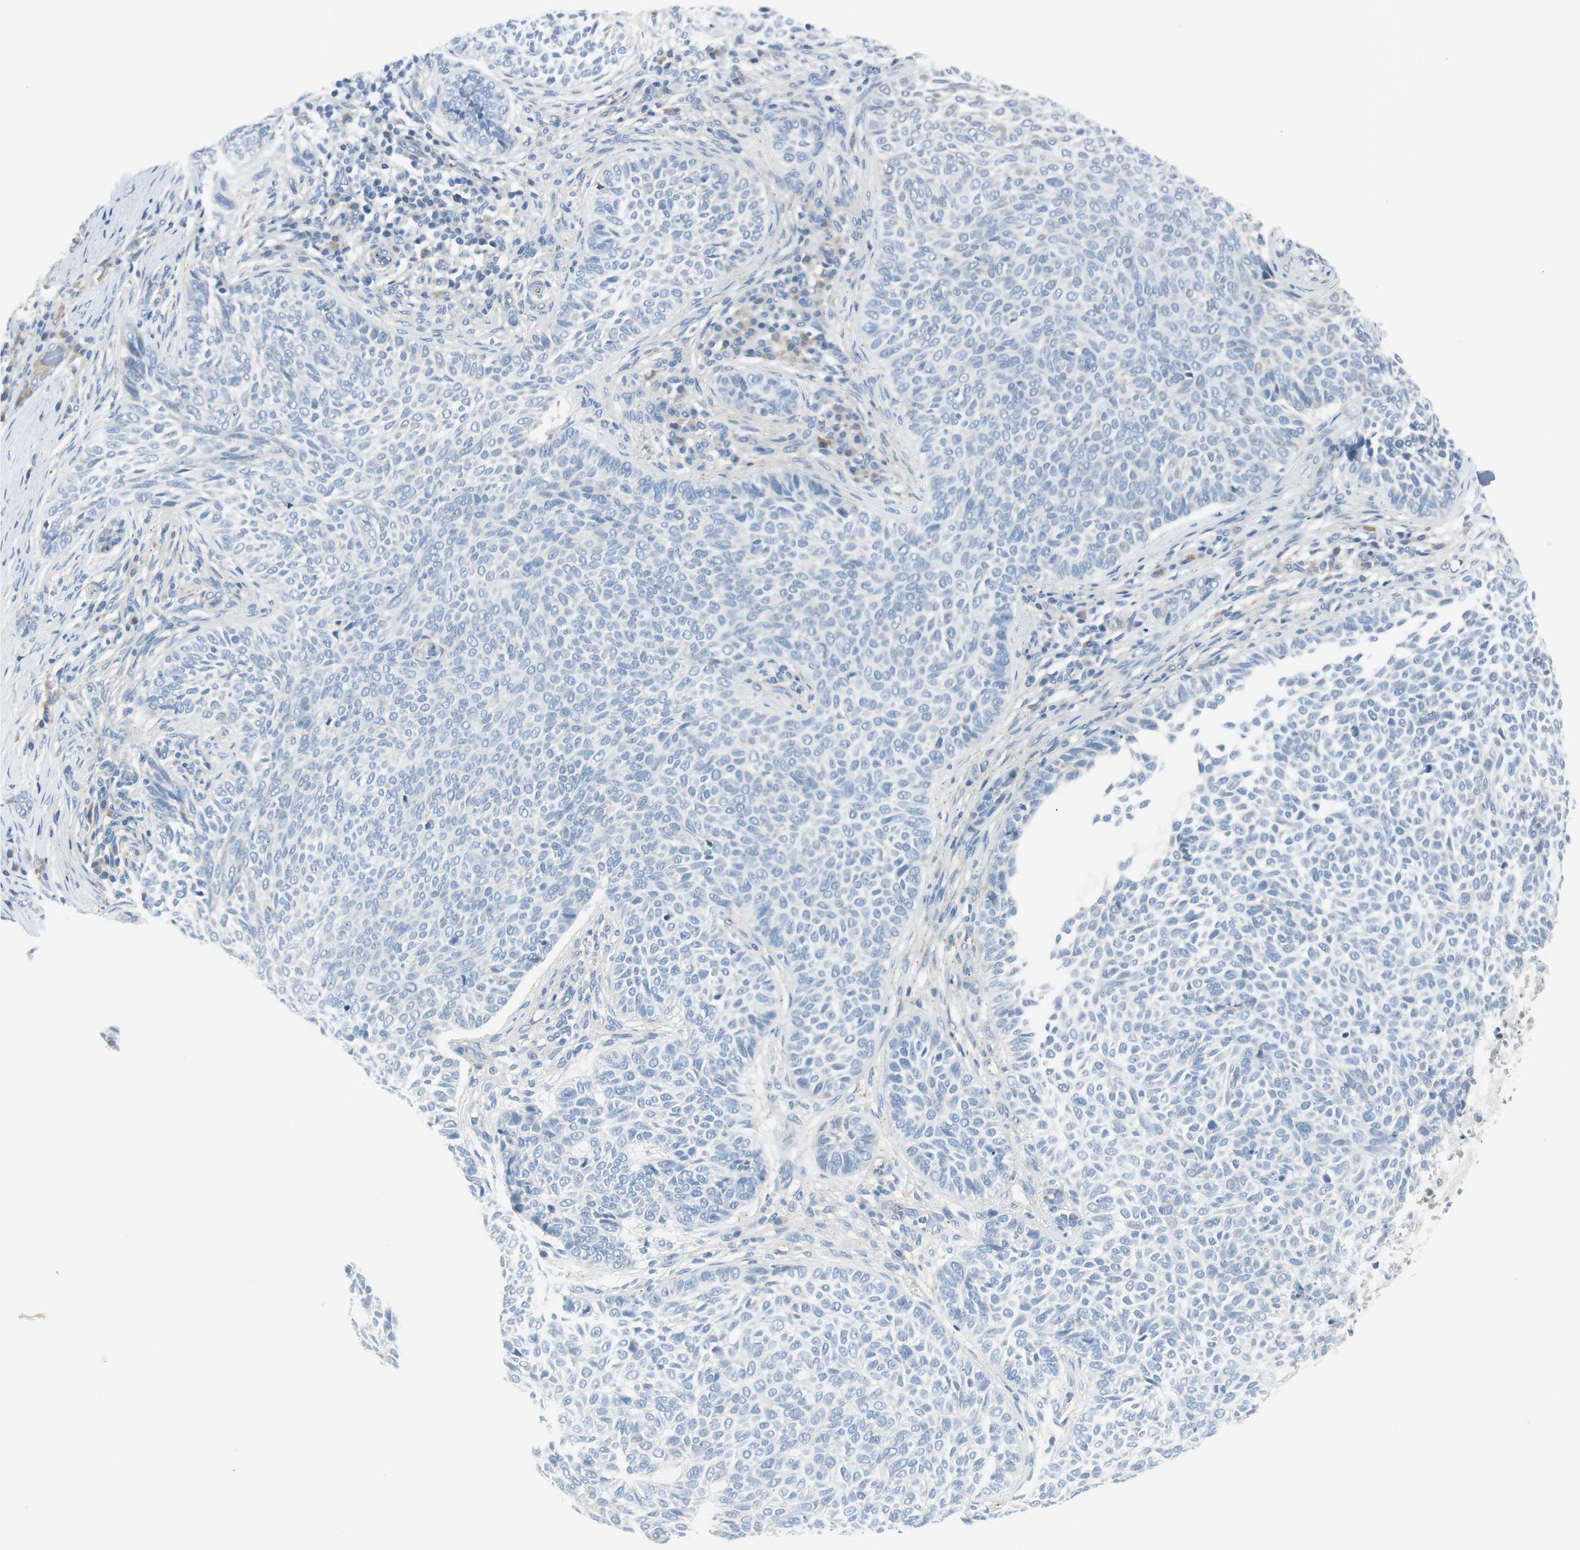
{"staining": {"intensity": "negative", "quantity": "none", "location": "none"}, "tissue": "skin cancer", "cell_type": "Tumor cells", "image_type": "cancer", "snomed": [{"axis": "morphology", "description": "Basal cell carcinoma"}, {"axis": "topography", "description": "Skin"}], "caption": "Protein analysis of basal cell carcinoma (skin) demonstrates no significant positivity in tumor cells.", "gene": "CACNA2D1", "patient": {"sex": "male", "age": 87}}